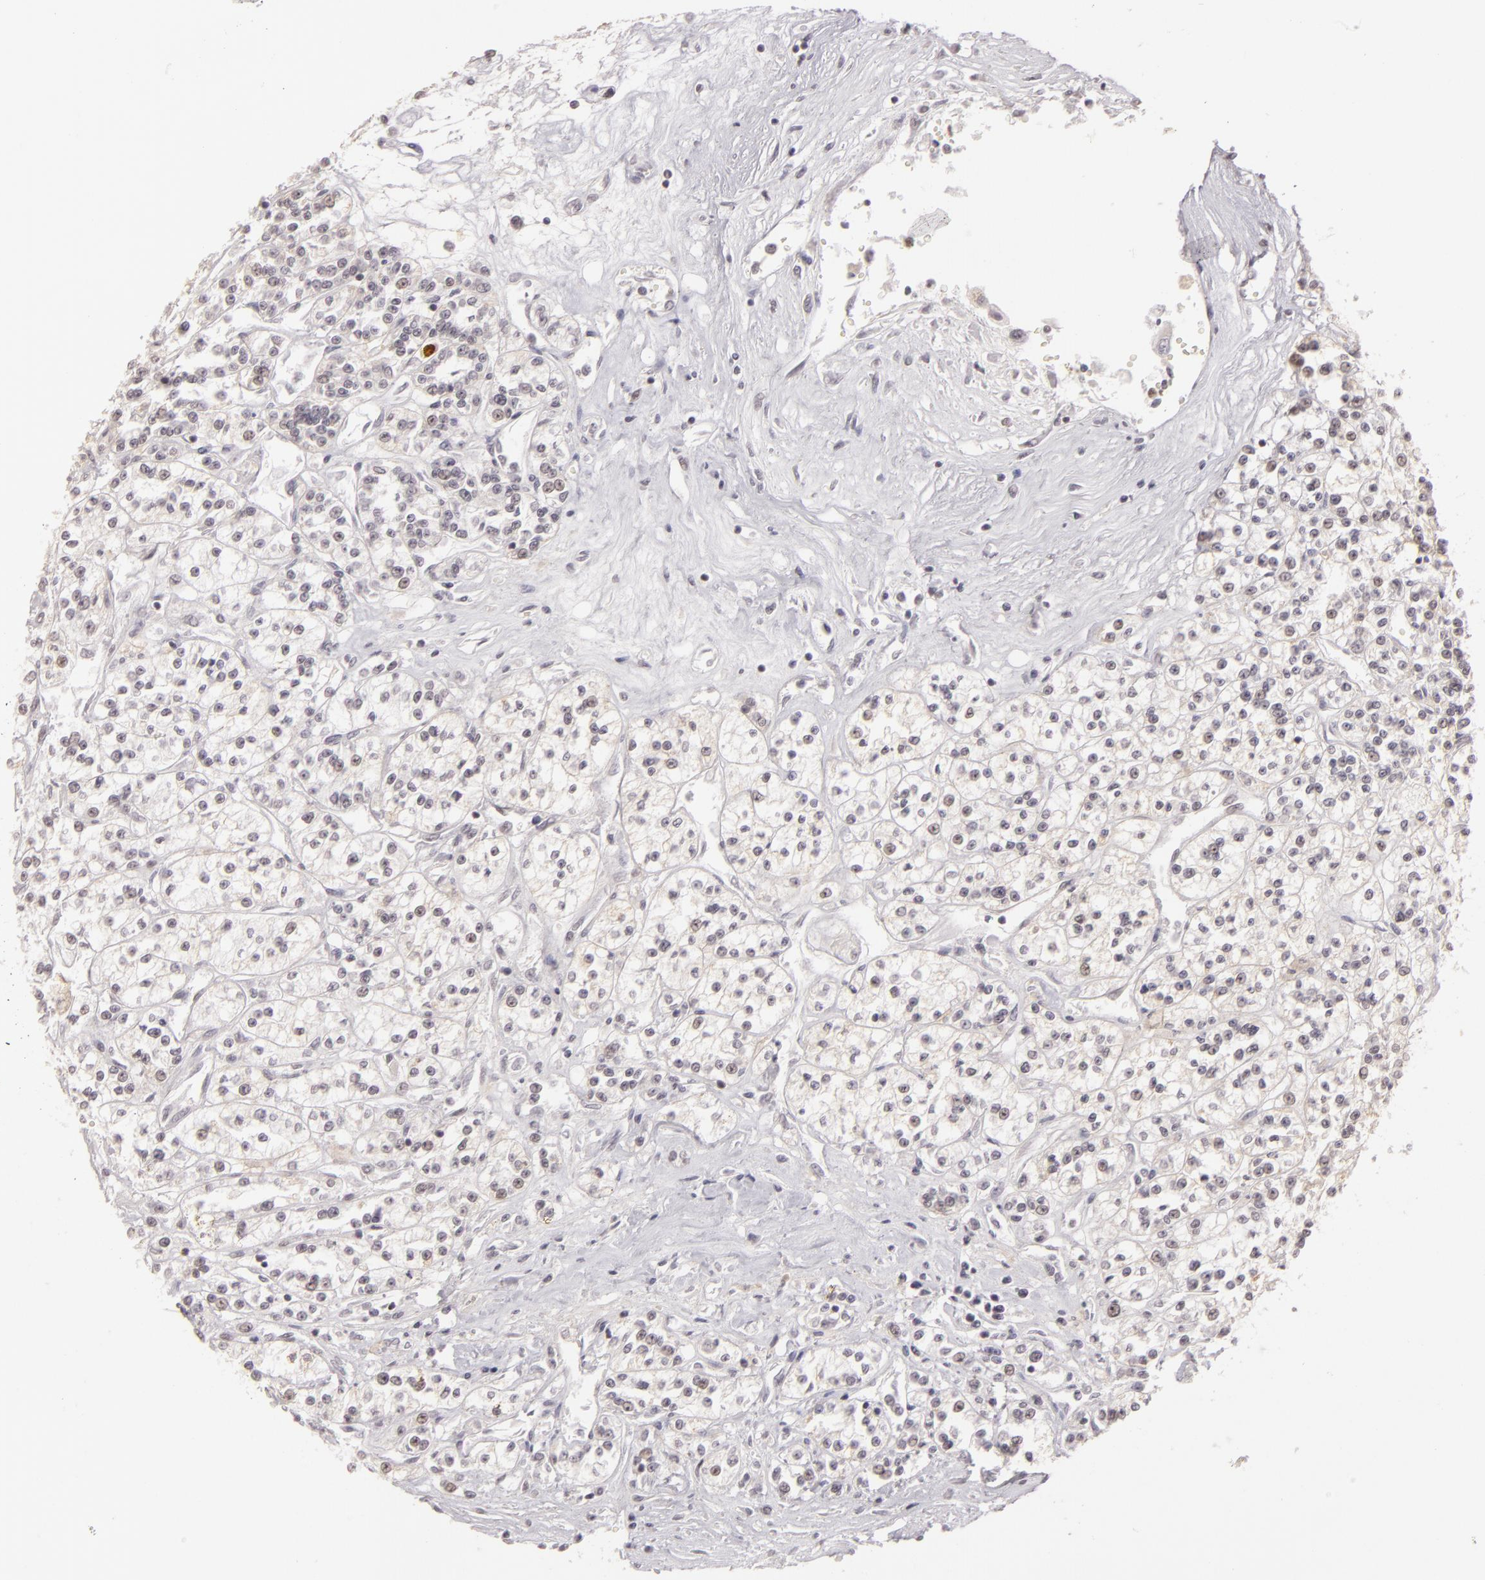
{"staining": {"intensity": "negative", "quantity": "none", "location": "none"}, "tissue": "renal cancer", "cell_type": "Tumor cells", "image_type": "cancer", "snomed": [{"axis": "morphology", "description": "Adenocarcinoma, NOS"}, {"axis": "topography", "description": "Kidney"}], "caption": "Tumor cells show no significant expression in renal cancer (adenocarcinoma).", "gene": "INTS6", "patient": {"sex": "female", "age": 76}}